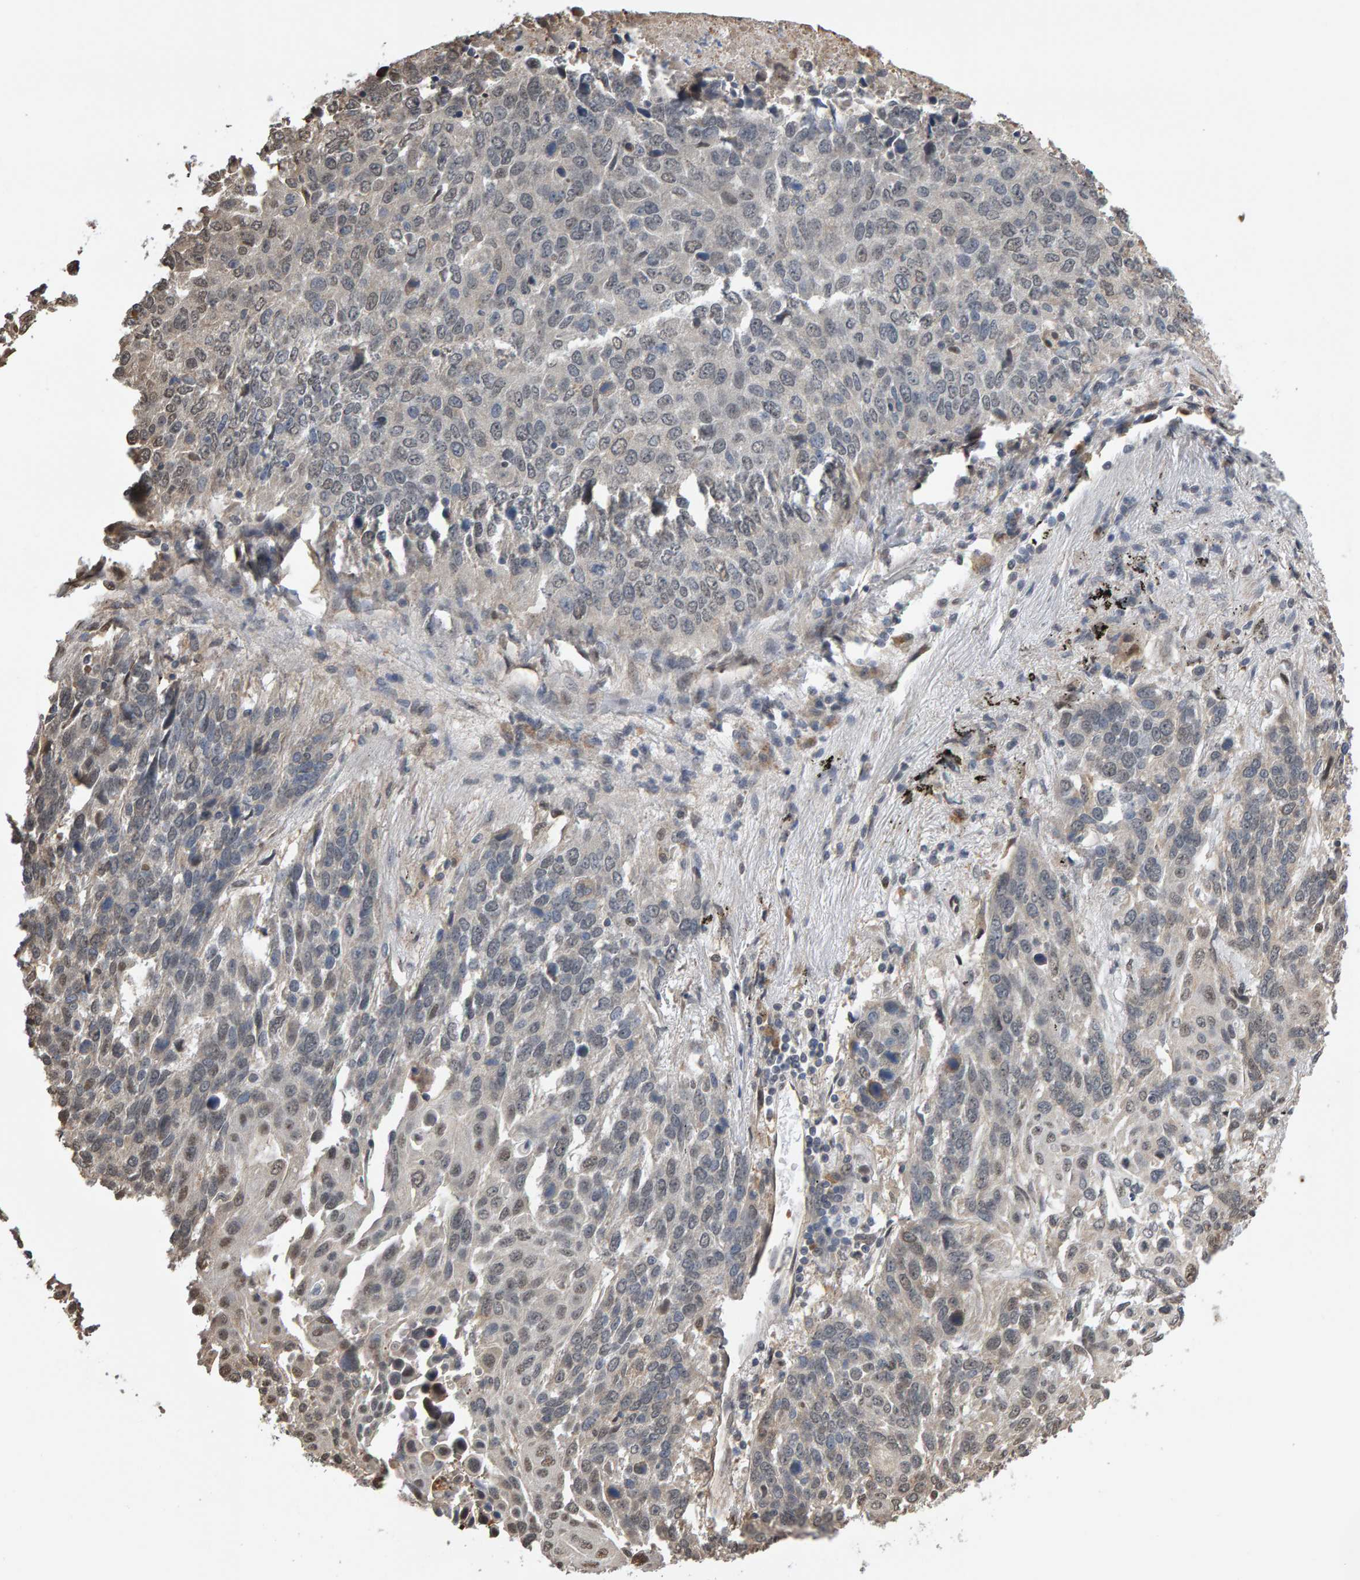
{"staining": {"intensity": "weak", "quantity": "25%-75%", "location": "cytoplasmic/membranous"}, "tissue": "lung cancer", "cell_type": "Tumor cells", "image_type": "cancer", "snomed": [{"axis": "morphology", "description": "Squamous cell carcinoma, NOS"}, {"axis": "topography", "description": "Lung"}], "caption": "IHC of human squamous cell carcinoma (lung) reveals low levels of weak cytoplasmic/membranous staining in approximately 25%-75% of tumor cells.", "gene": "COASY", "patient": {"sex": "male", "age": 66}}